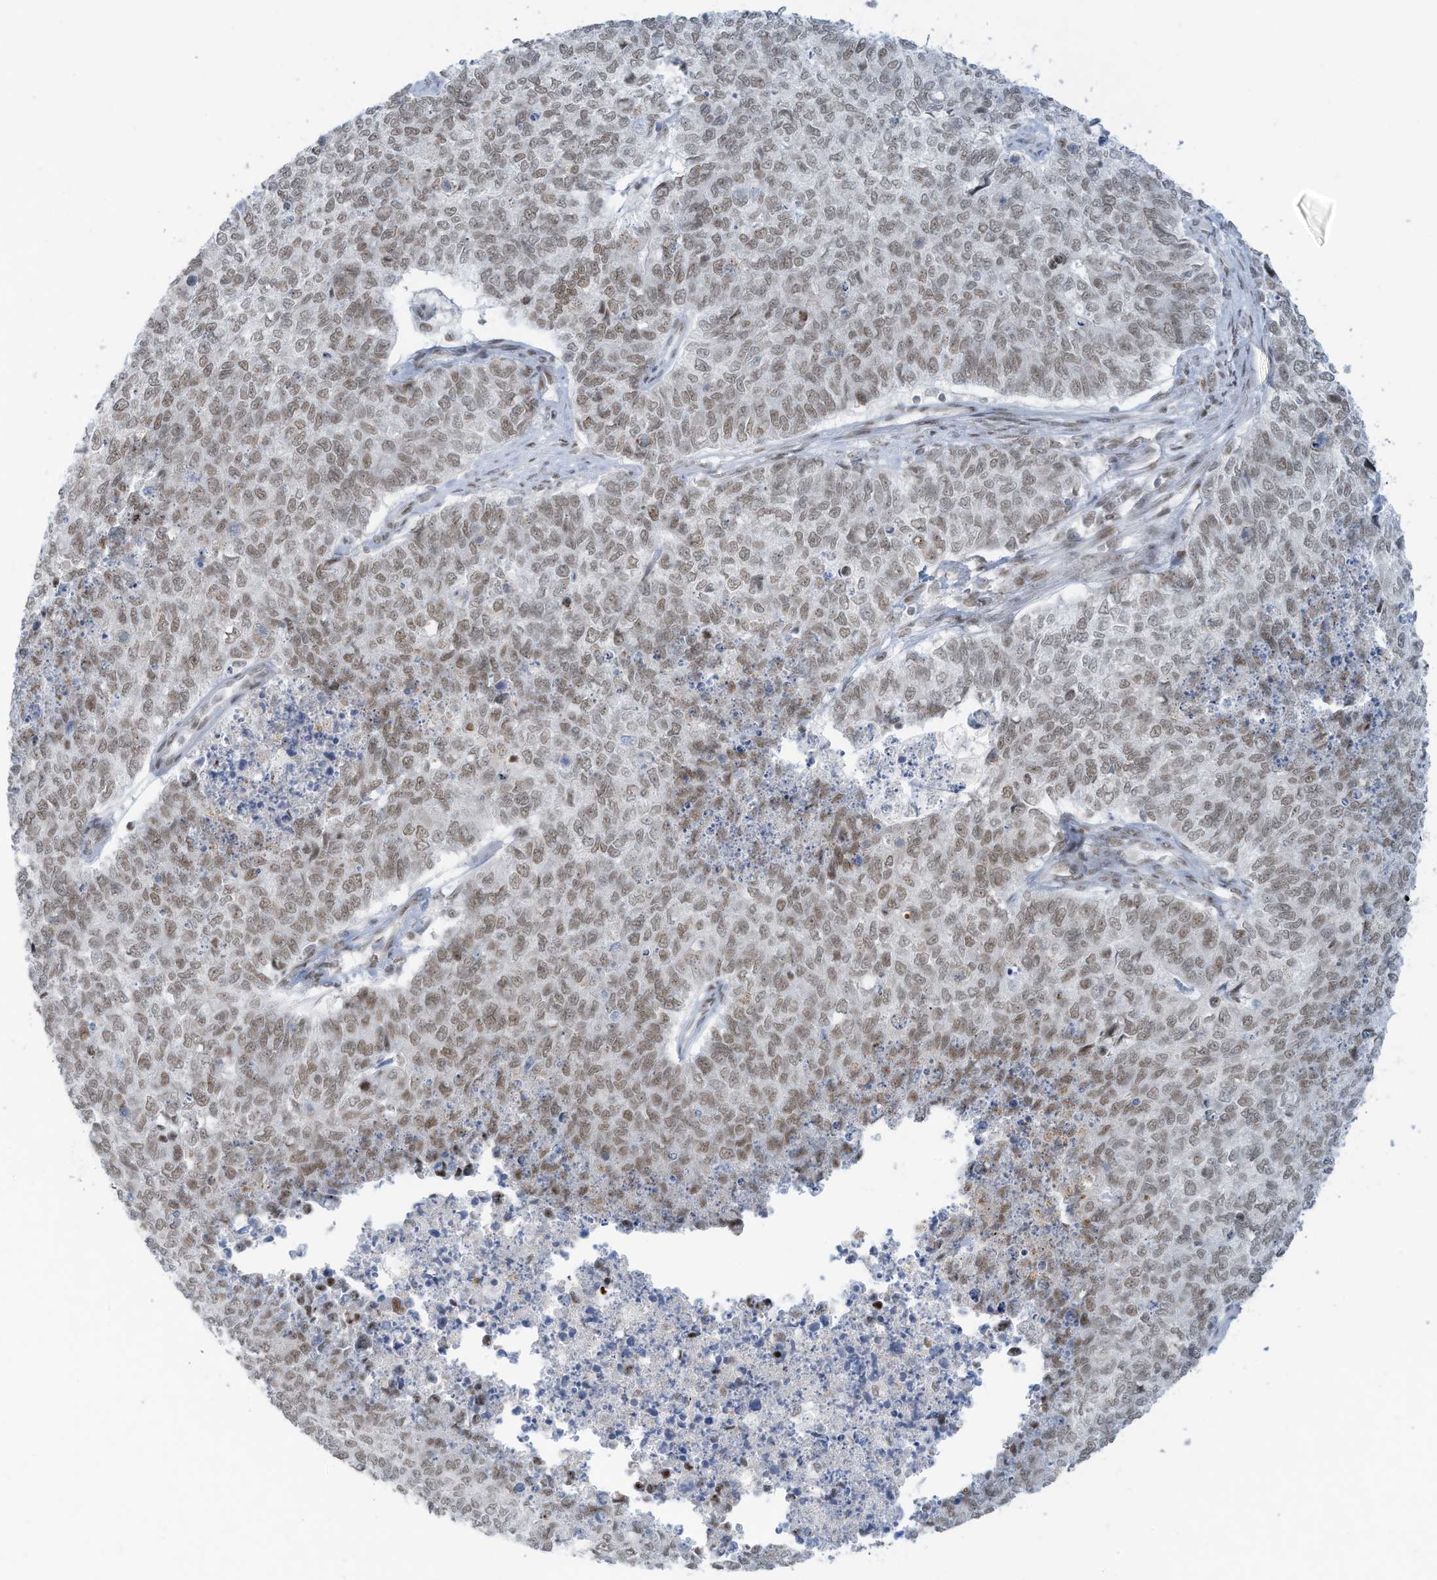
{"staining": {"intensity": "moderate", "quantity": ">75%", "location": "nuclear"}, "tissue": "cervical cancer", "cell_type": "Tumor cells", "image_type": "cancer", "snomed": [{"axis": "morphology", "description": "Squamous cell carcinoma, NOS"}, {"axis": "topography", "description": "Cervix"}], "caption": "Cervical cancer stained with a brown dye reveals moderate nuclear positive expression in approximately >75% of tumor cells.", "gene": "ECT2L", "patient": {"sex": "female", "age": 63}}